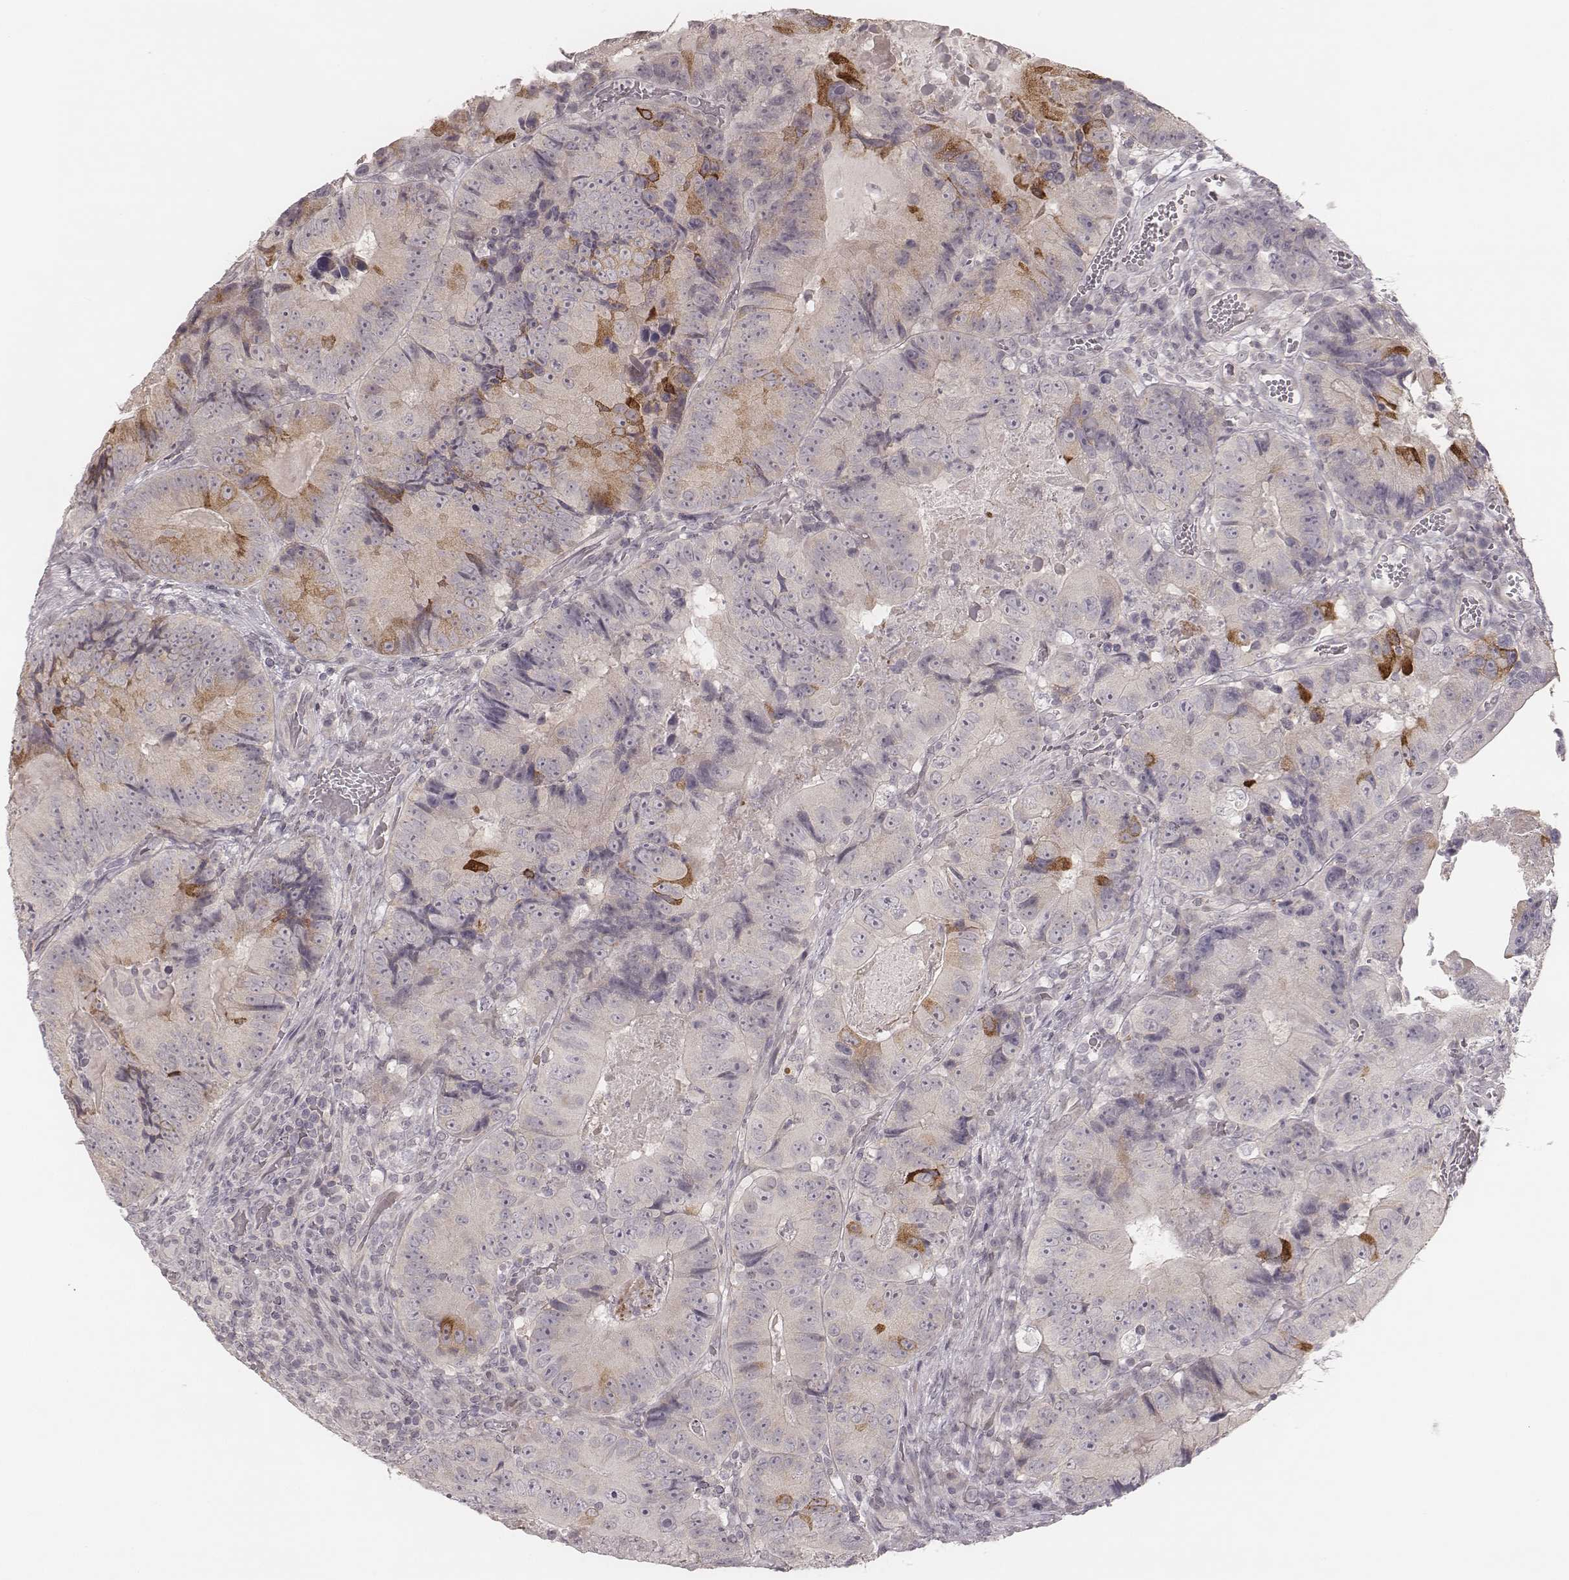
{"staining": {"intensity": "moderate", "quantity": "<25%", "location": "cytoplasmic/membranous"}, "tissue": "colorectal cancer", "cell_type": "Tumor cells", "image_type": "cancer", "snomed": [{"axis": "morphology", "description": "Adenocarcinoma, NOS"}, {"axis": "topography", "description": "Colon"}], "caption": "Immunohistochemistry micrograph of colorectal cancer stained for a protein (brown), which shows low levels of moderate cytoplasmic/membranous expression in approximately <25% of tumor cells.", "gene": "ACACB", "patient": {"sex": "female", "age": 86}}